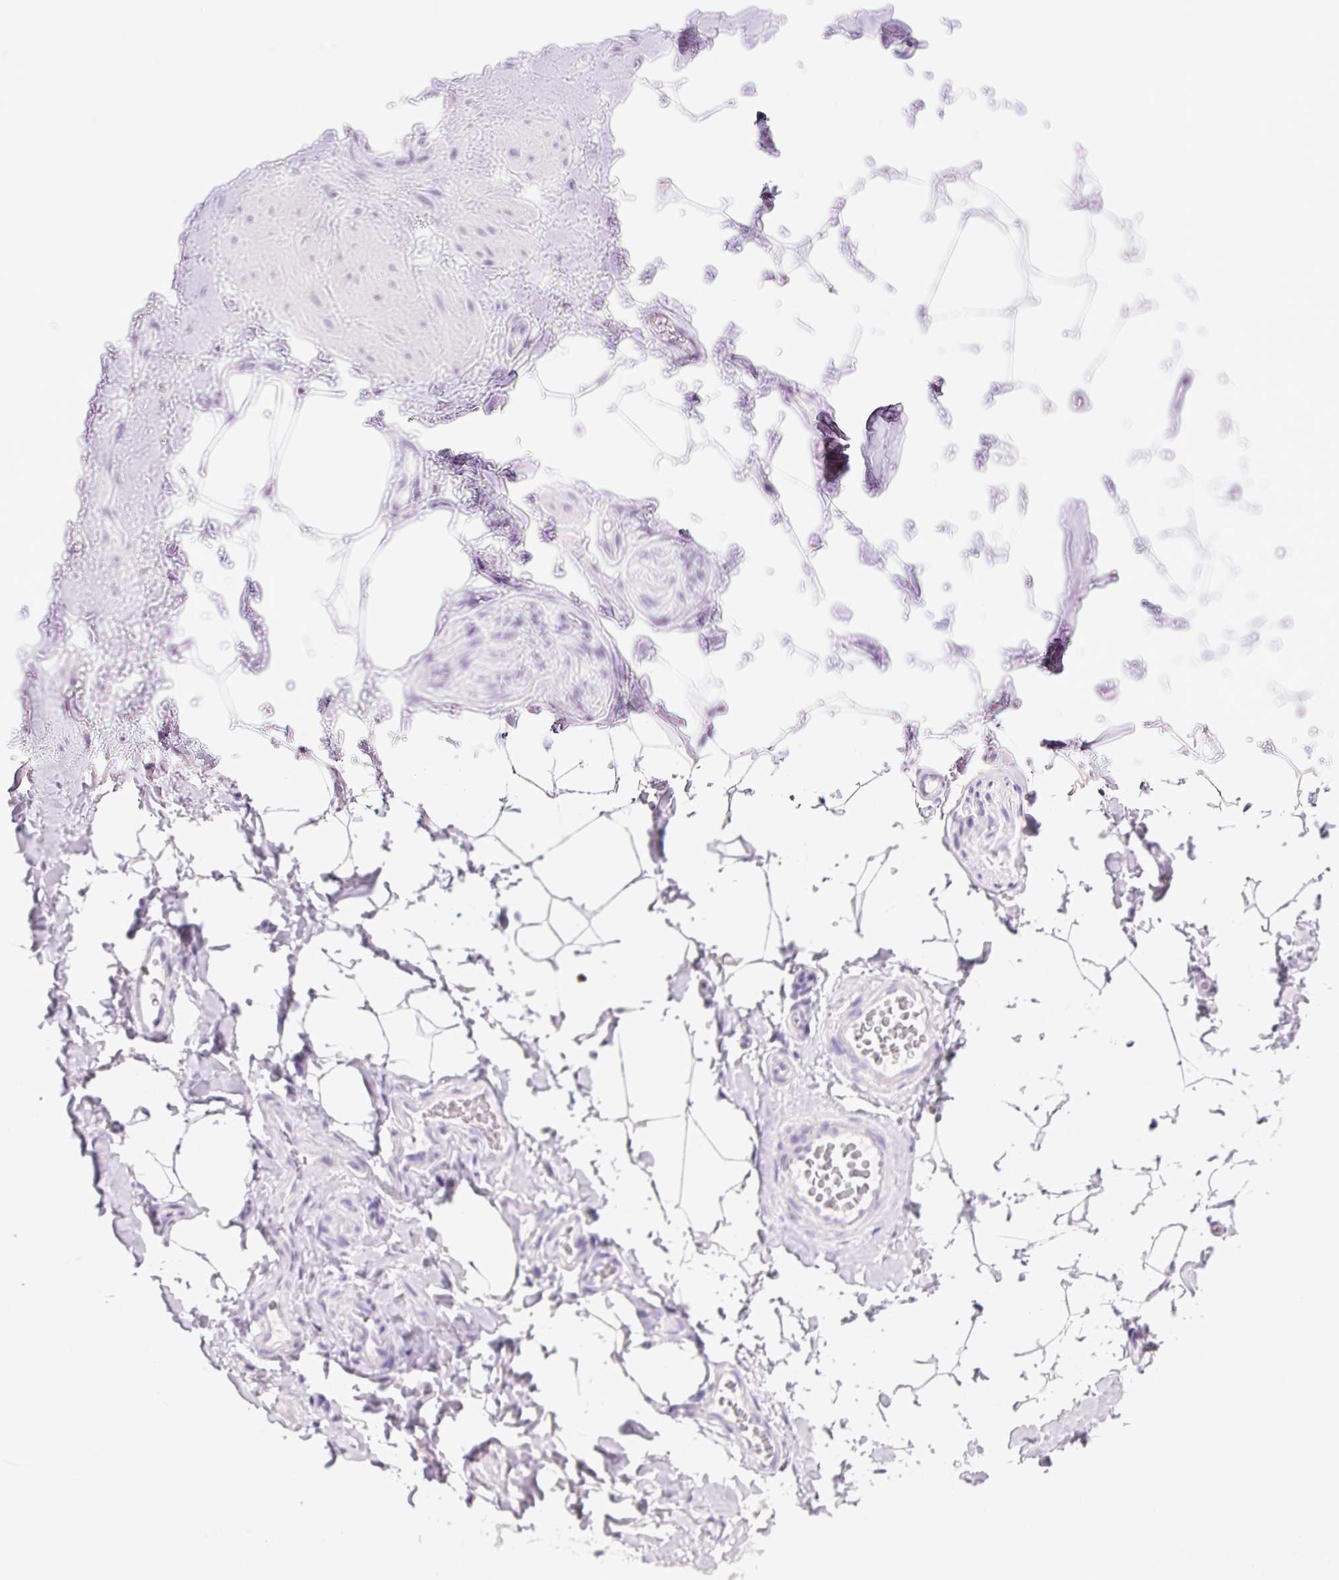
{"staining": {"intensity": "negative", "quantity": "none", "location": "none"}, "tissue": "adipose tissue", "cell_type": "Adipocytes", "image_type": "normal", "snomed": [{"axis": "morphology", "description": "Normal tissue, NOS"}, {"axis": "topography", "description": "Vascular tissue"}, {"axis": "topography", "description": "Peripheral nerve tissue"}], "caption": "Immunohistochemistry (IHC) image of unremarkable adipose tissue: human adipose tissue stained with DAB (3,3'-diaminobenzidine) shows no significant protein positivity in adipocytes.", "gene": "CHGA", "patient": {"sex": "male", "age": 41}}